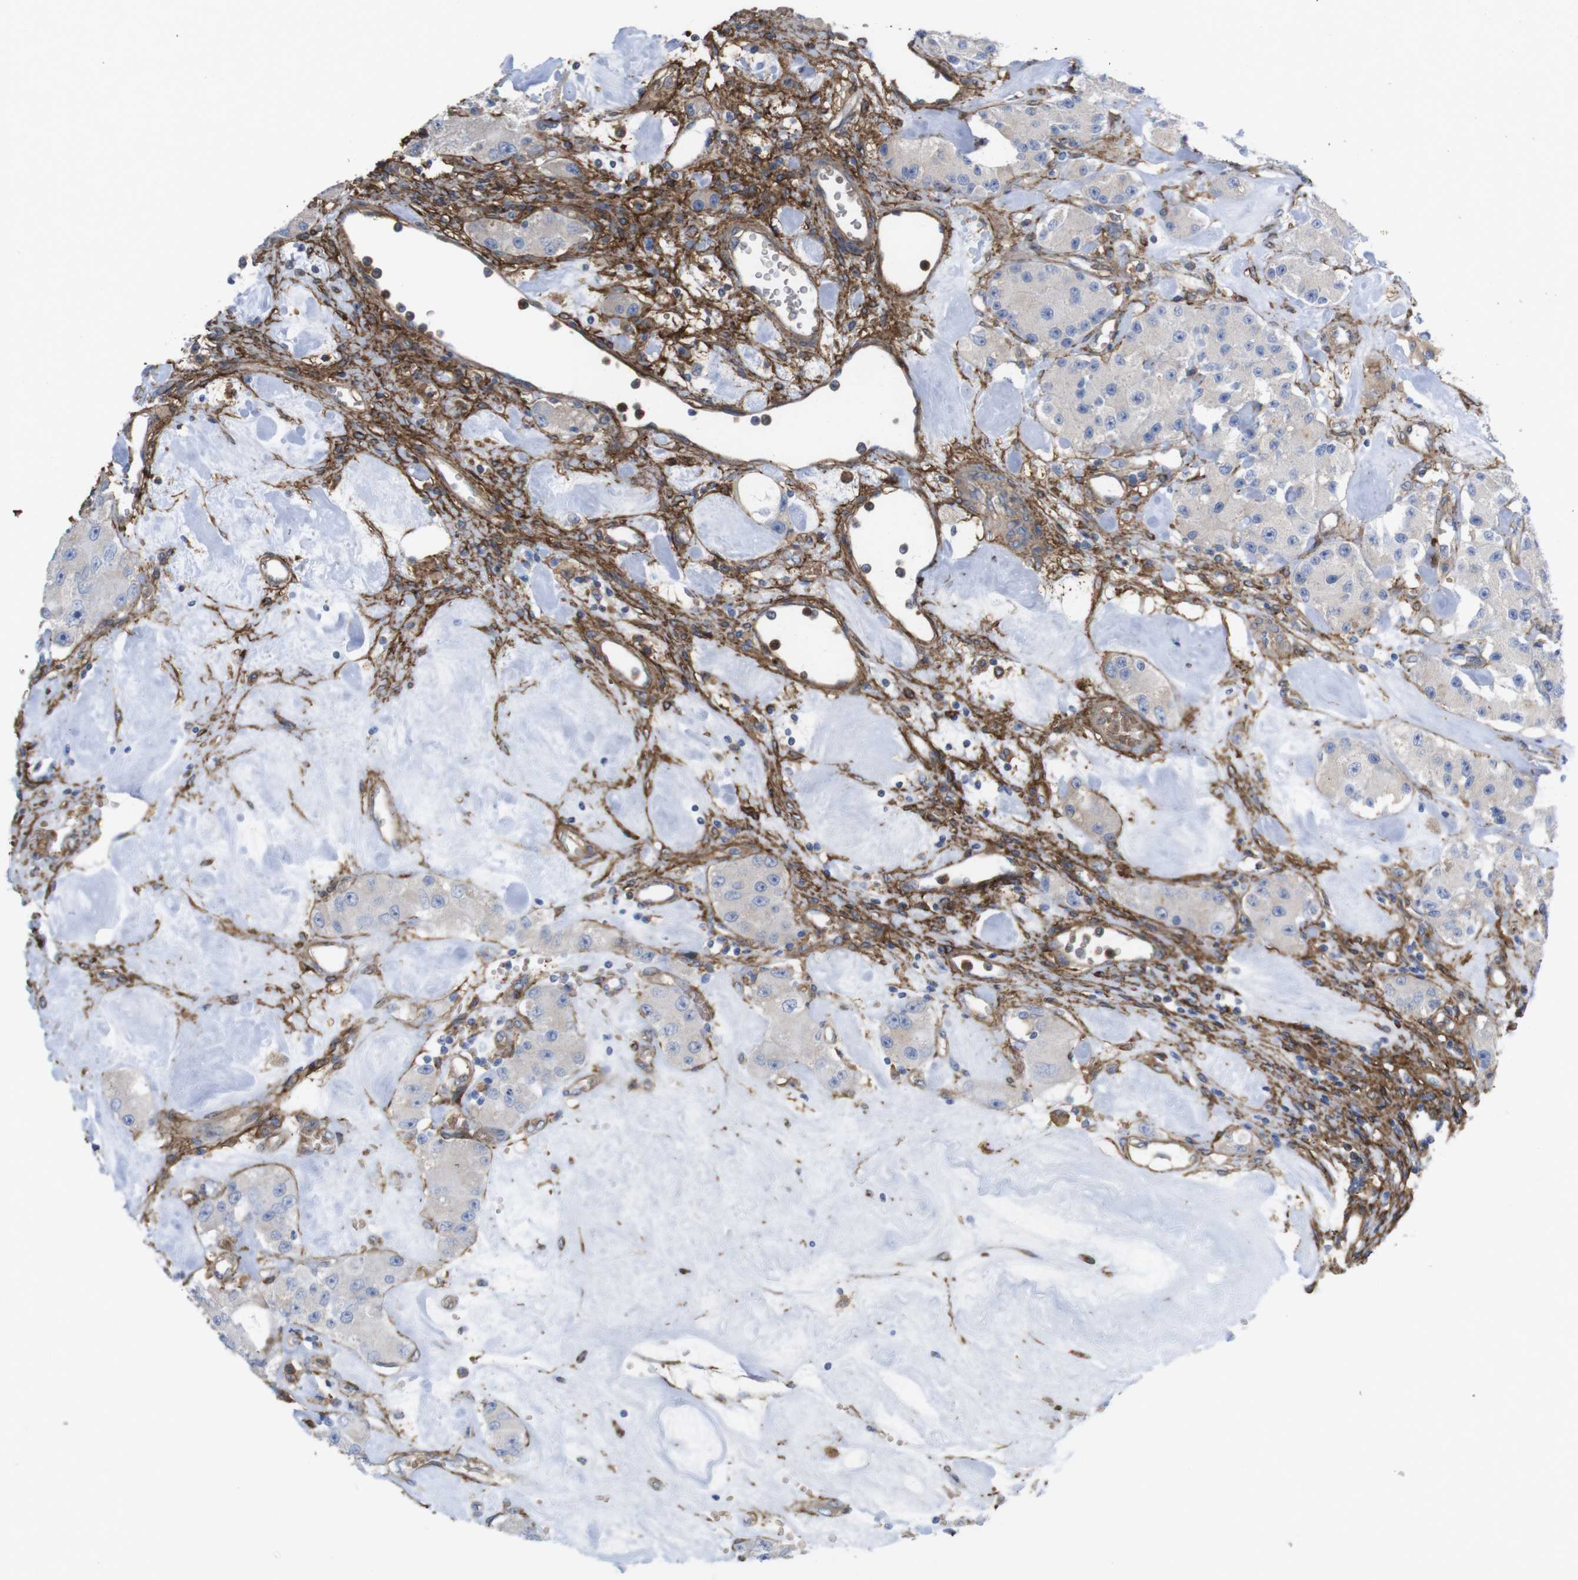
{"staining": {"intensity": "negative", "quantity": "none", "location": "none"}, "tissue": "carcinoid", "cell_type": "Tumor cells", "image_type": "cancer", "snomed": [{"axis": "morphology", "description": "Carcinoid, malignant, NOS"}, {"axis": "topography", "description": "Pancreas"}], "caption": "Immunohistochemical staining of carcinoid exhibits no significant staining in tumor cells.", "gene": "CYBRD1", "patient": {"sex": "male", "age": 41}}